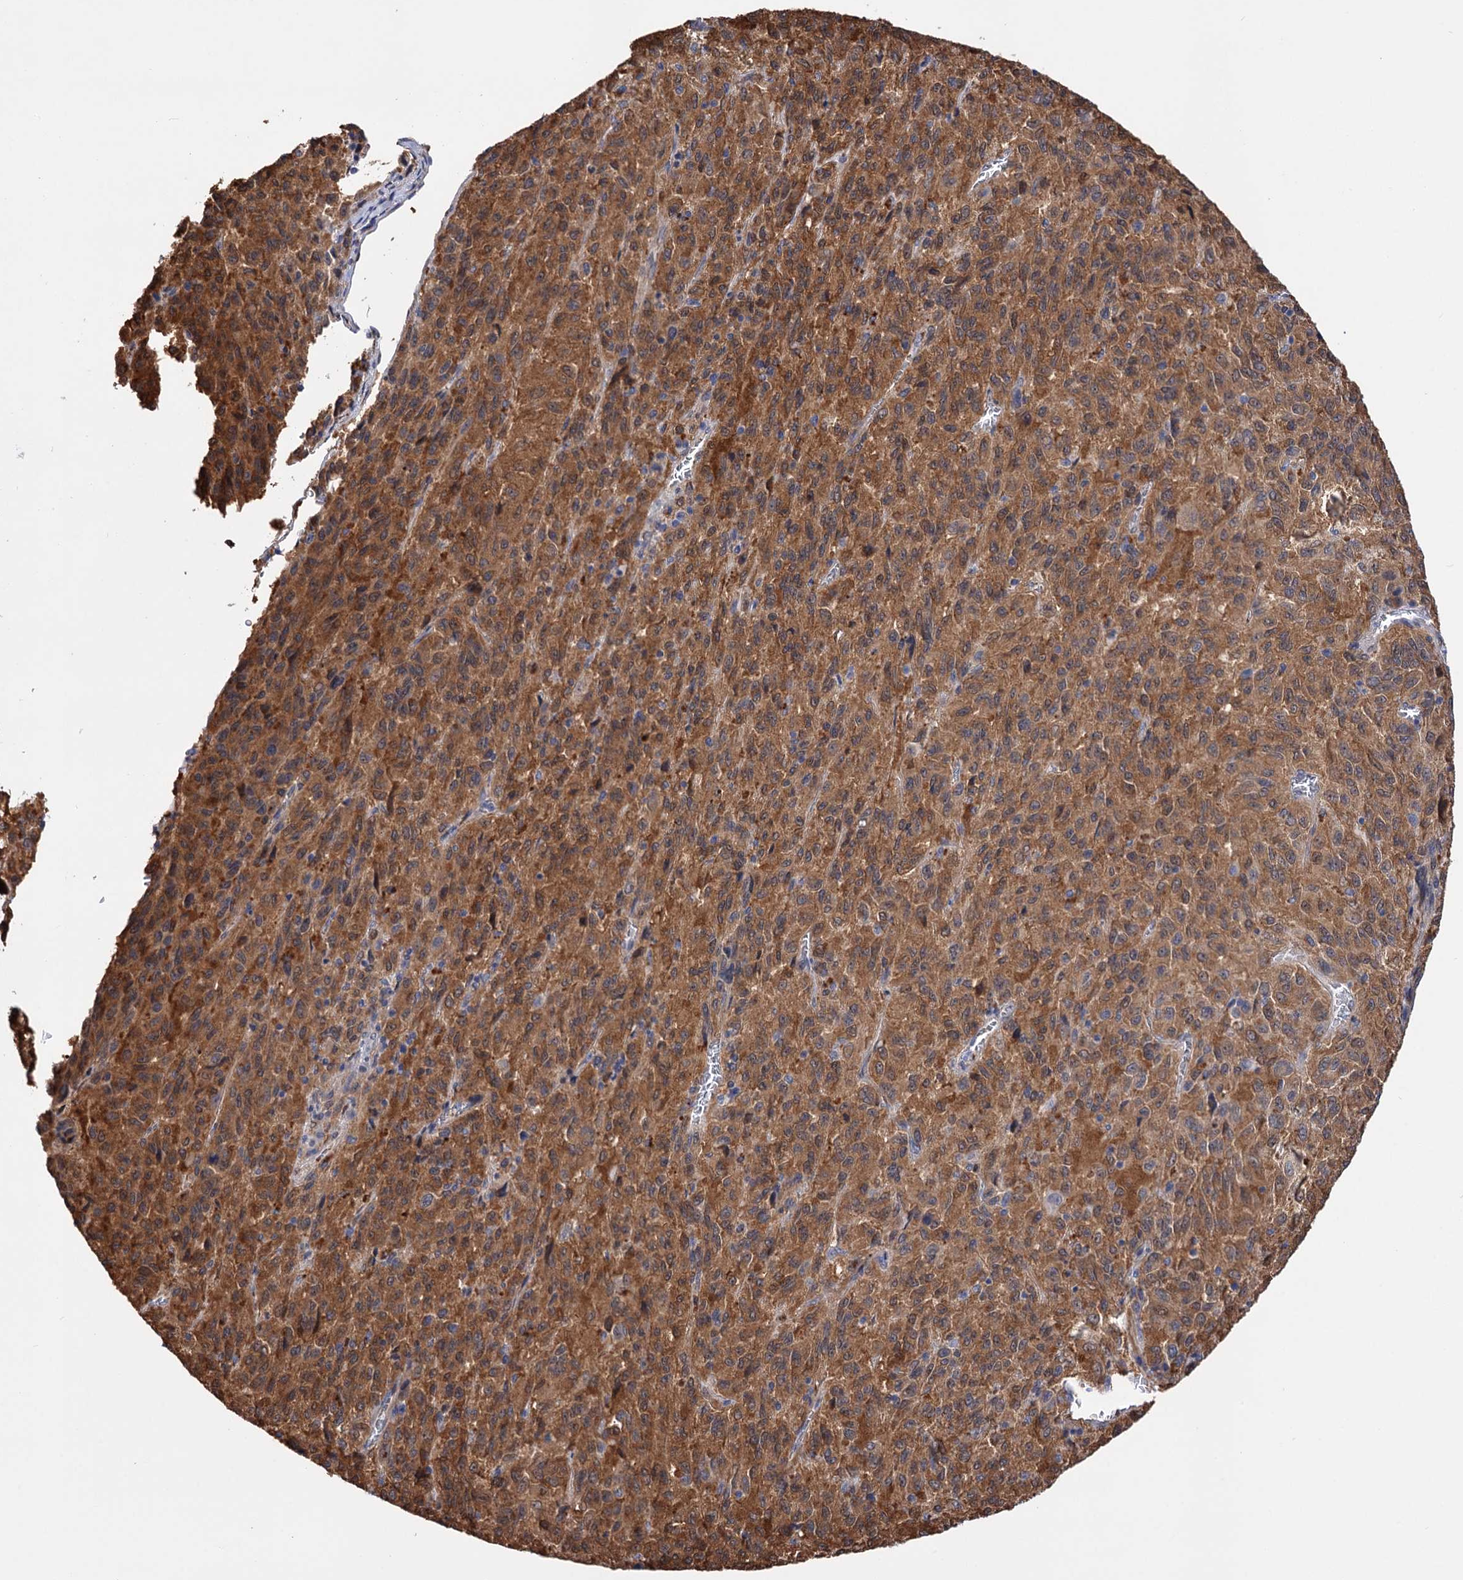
{"staining": {"intensity": "moderate", "quantity": ">75%", "location": "cytoplasmic/membranous"}, "tissue": "melanoma", "cell_type": "Tumor cells", "image_type": "cancer", "snomed": [{"axis": "morphology", "description": "Malignant melanoma, Metastatic site"}, {"axis": "topography", "description": "Lung"}], "caption": "Malignant melanoma (metastatic site) stained with a brown dye exhibits moderate cytoplasmic/membranous positive positivity in about >75% of tumor cells.", "gene": "C11orf96", "patient": {"sex": "male", "age": 64}}